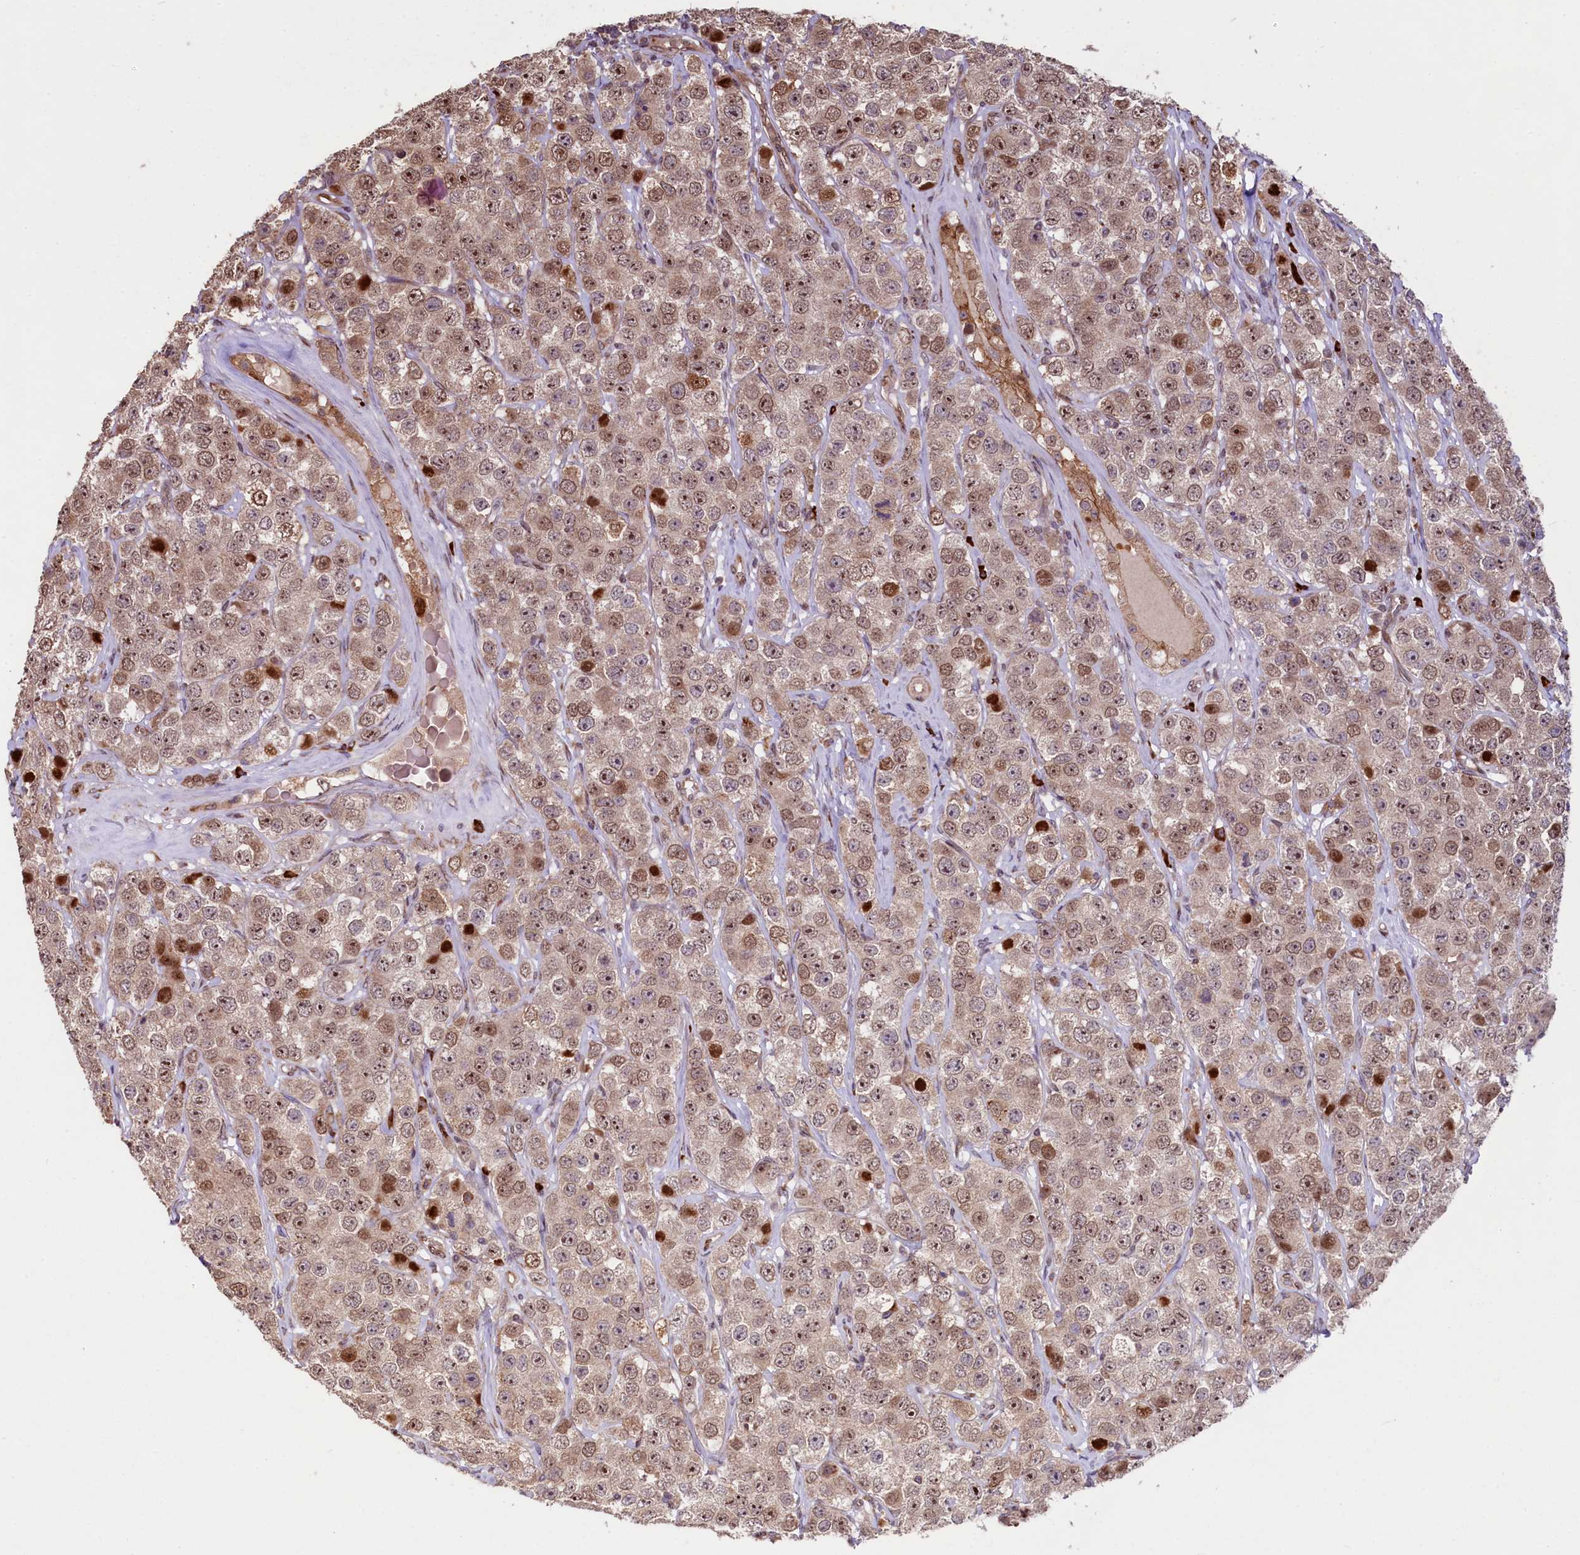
{"staining": {"intensity": "moderate", "quantity": ">75%", "location": "cytoplasmic/membranous,nuclear"}, "tissue": "testis cancer", "cell_type": "Tumor cells", "image_type": "cancer", "snomed": [{"axis": "morphology", "description": "Seminoma, NOS"}, {"axis": "topography", "description": "Testis"}], "caption": "Protein staining shows moderate cytoplasmic/membranous and nuclear staining in approximately >75% of tumor cells in testis seminoma.", "gene": "C5orf15", "patient": {"sex": "male", "age": 28}}